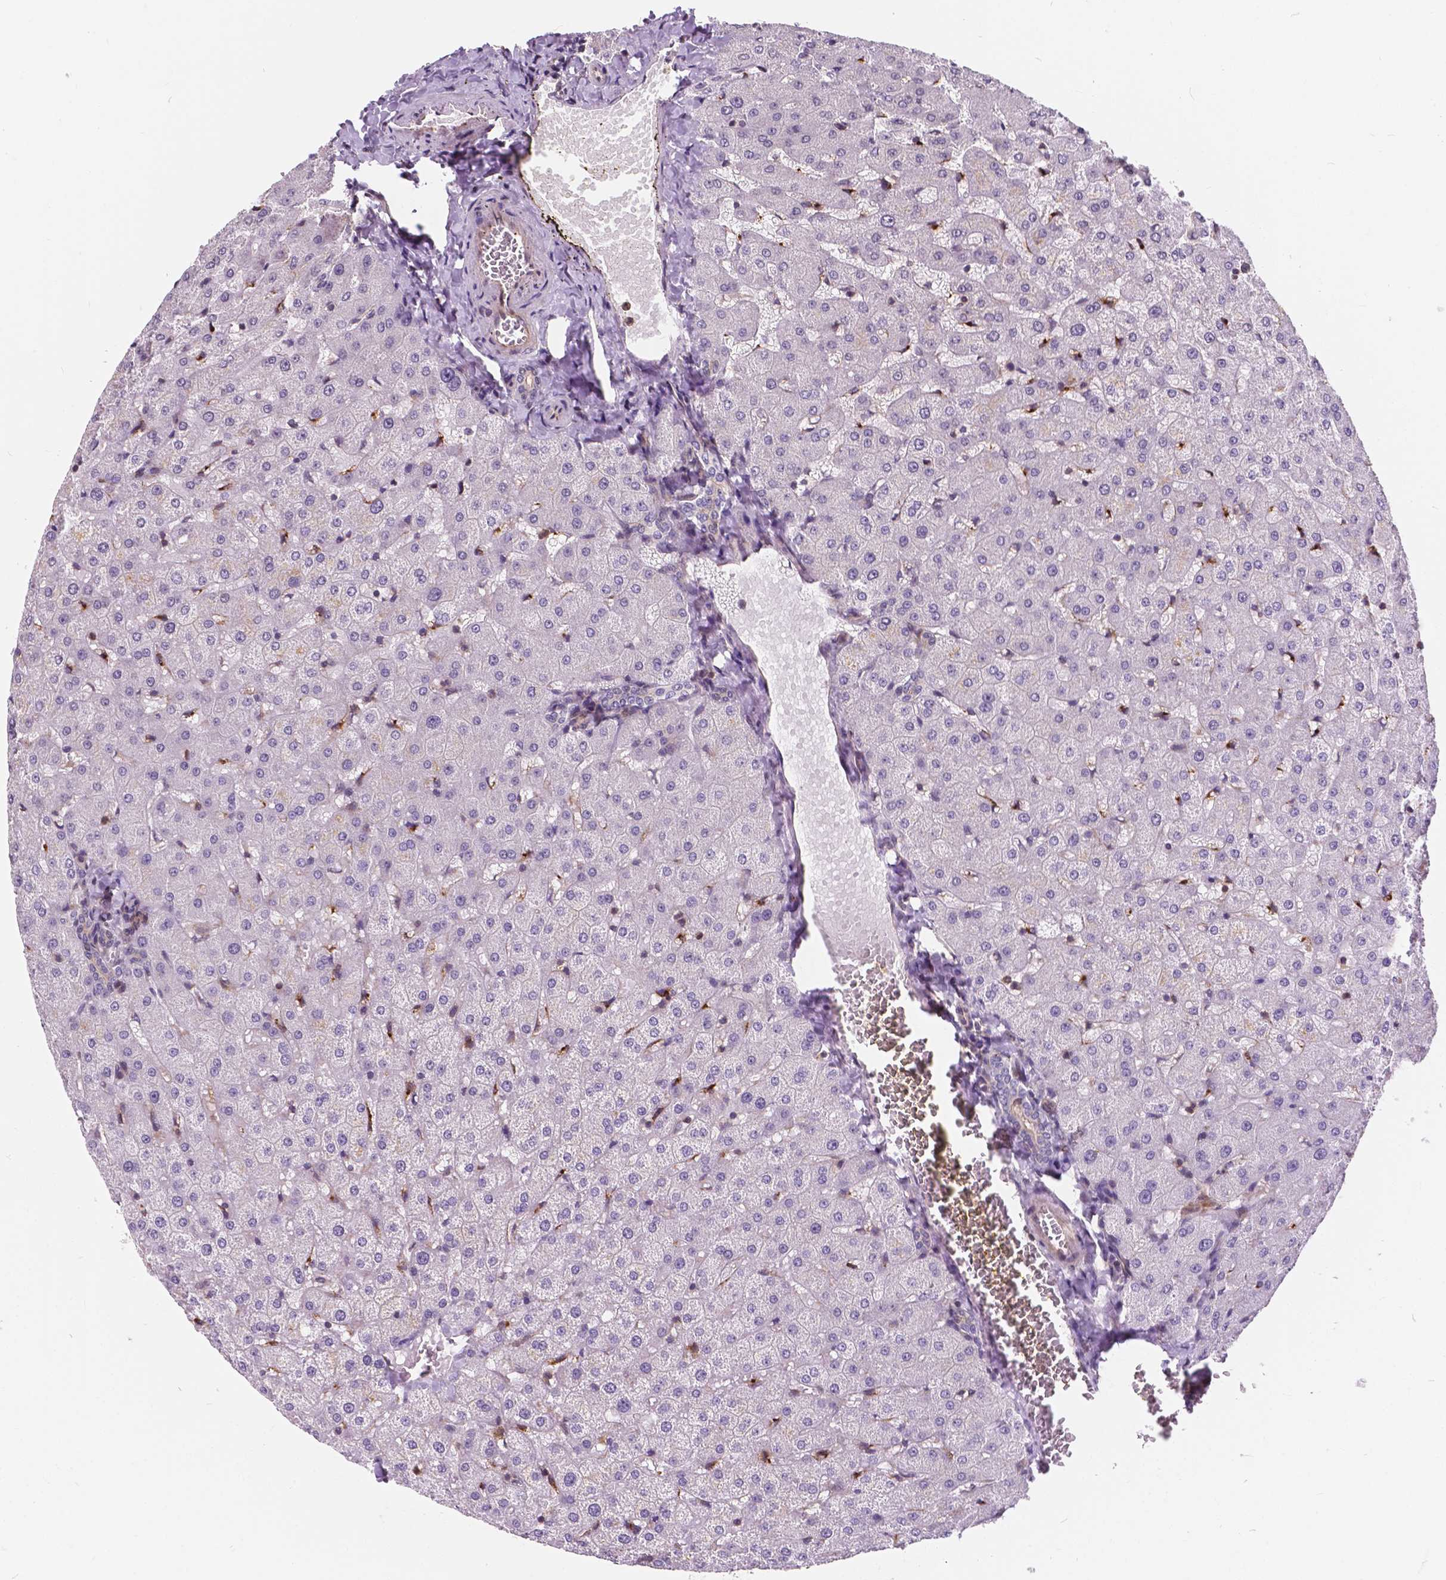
{"staining": {"intensity": "weak", "quantity": ">75%", "location": "cytoplasmic/membranous"}, "tissue": "liver", "cell_type": "Cholangiocytes", "image_type": "normal", "snomed": [{"axis": "morphology", "description": "Normal tissue, NOS"}, {"axis": "topography", "description": "Liver"}], "caption": "There is low levels of weak cytoplasmic/membranous positivity in cholangiocytes of normal liver, as demonstrated by immunohistochemical staining (brown color).", "gene": "INPP5E", "patient": {"sex": "female", "age": 50}}